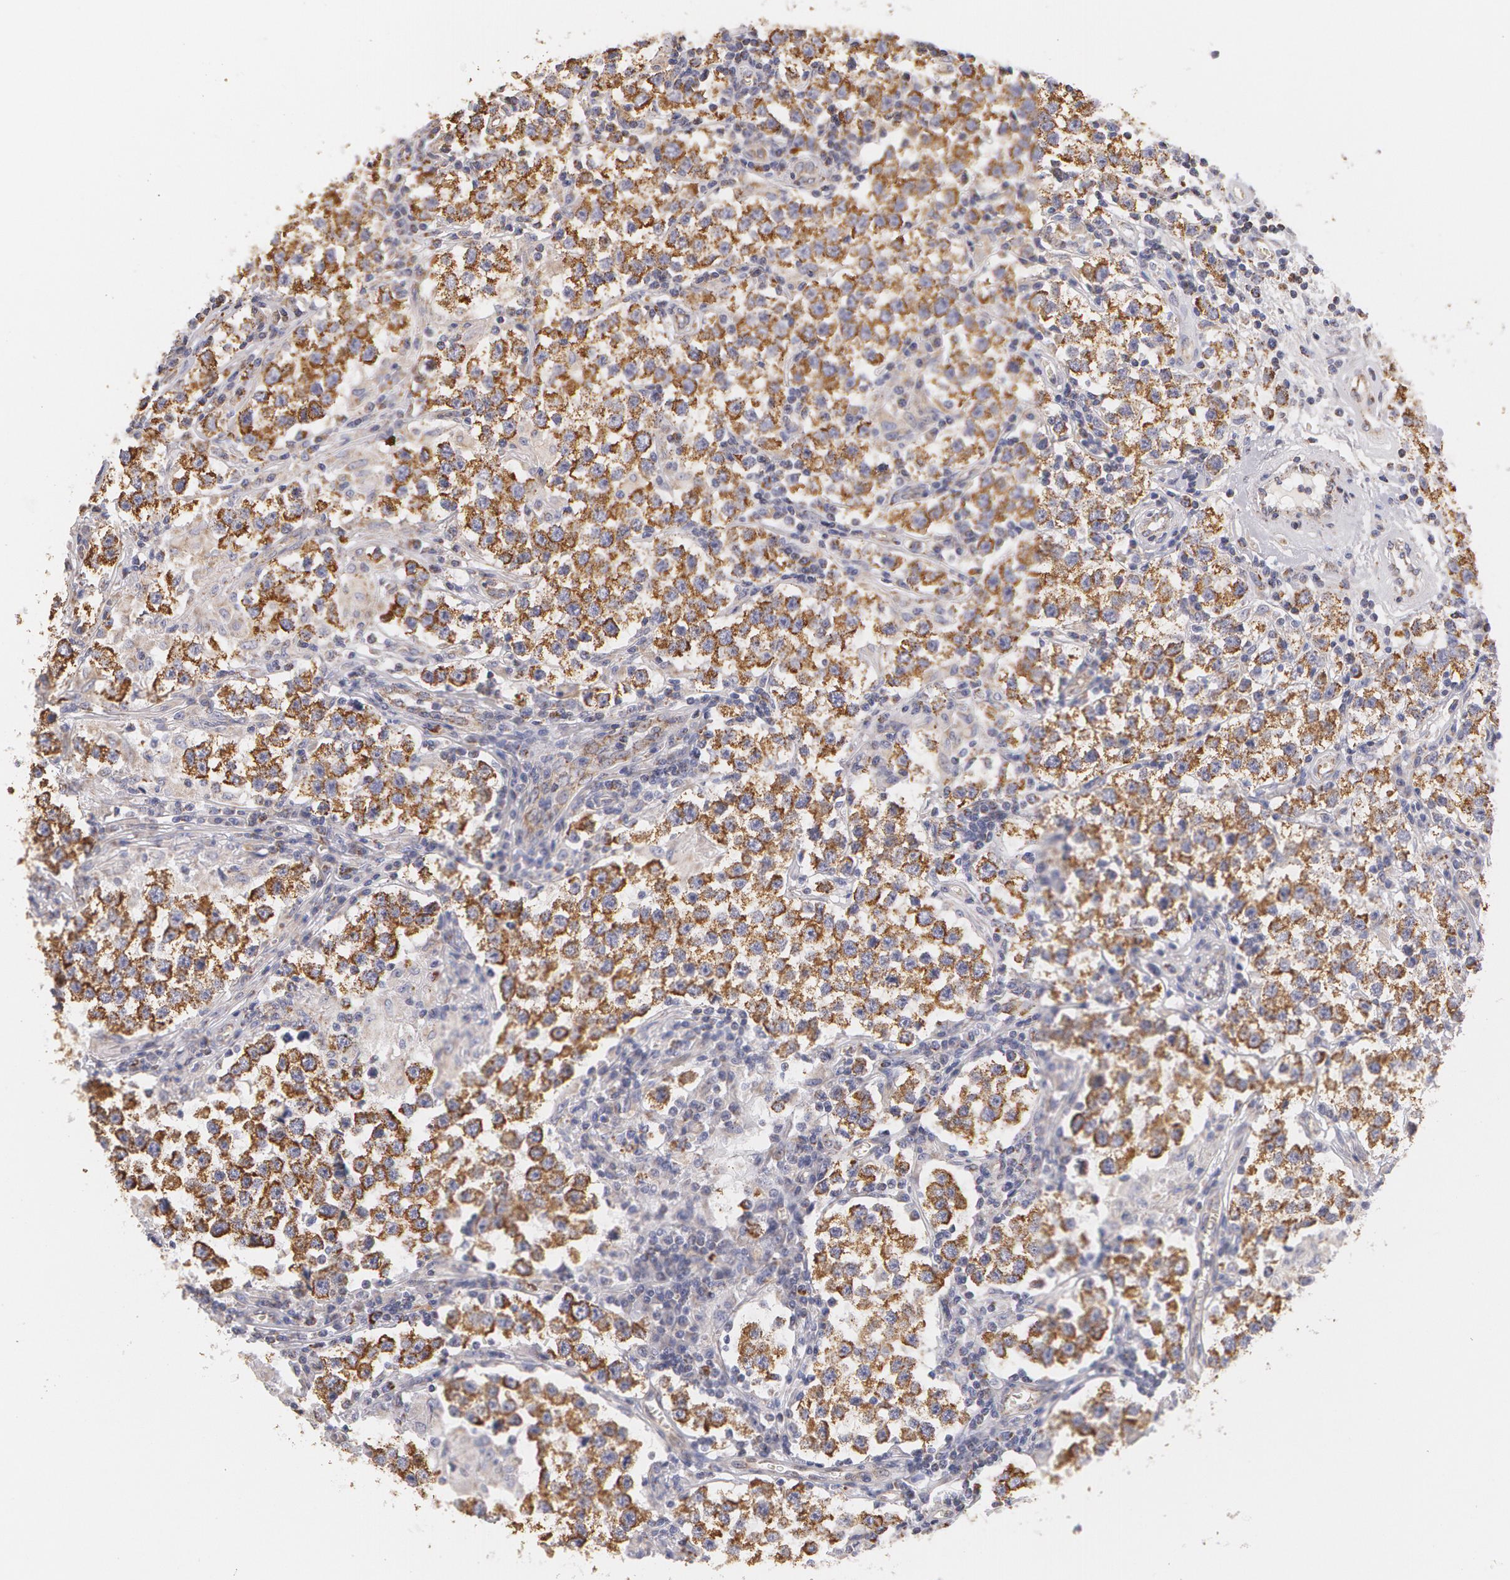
{"staining": {"intensity": "weak", "quantity": ">75%", "location": "cytoplasmic/membranous"}, "tissue": "testis cancer", "cell_type": "Tumor cells", "image_type": "cancer", "snomed": [{"axis": "morphology", "description": "Seminoma, NOS"}, {"axis": "topography", "description": "Testis"}], "caption": "Immunohistochemistry of testis cancer (seminoma) exhibits low levels of weak cytoplasmic/membranous positivity in about >75% of tumor cells.", "gene": "KRT18", "patient": {"sex": "male", "age": 36}}